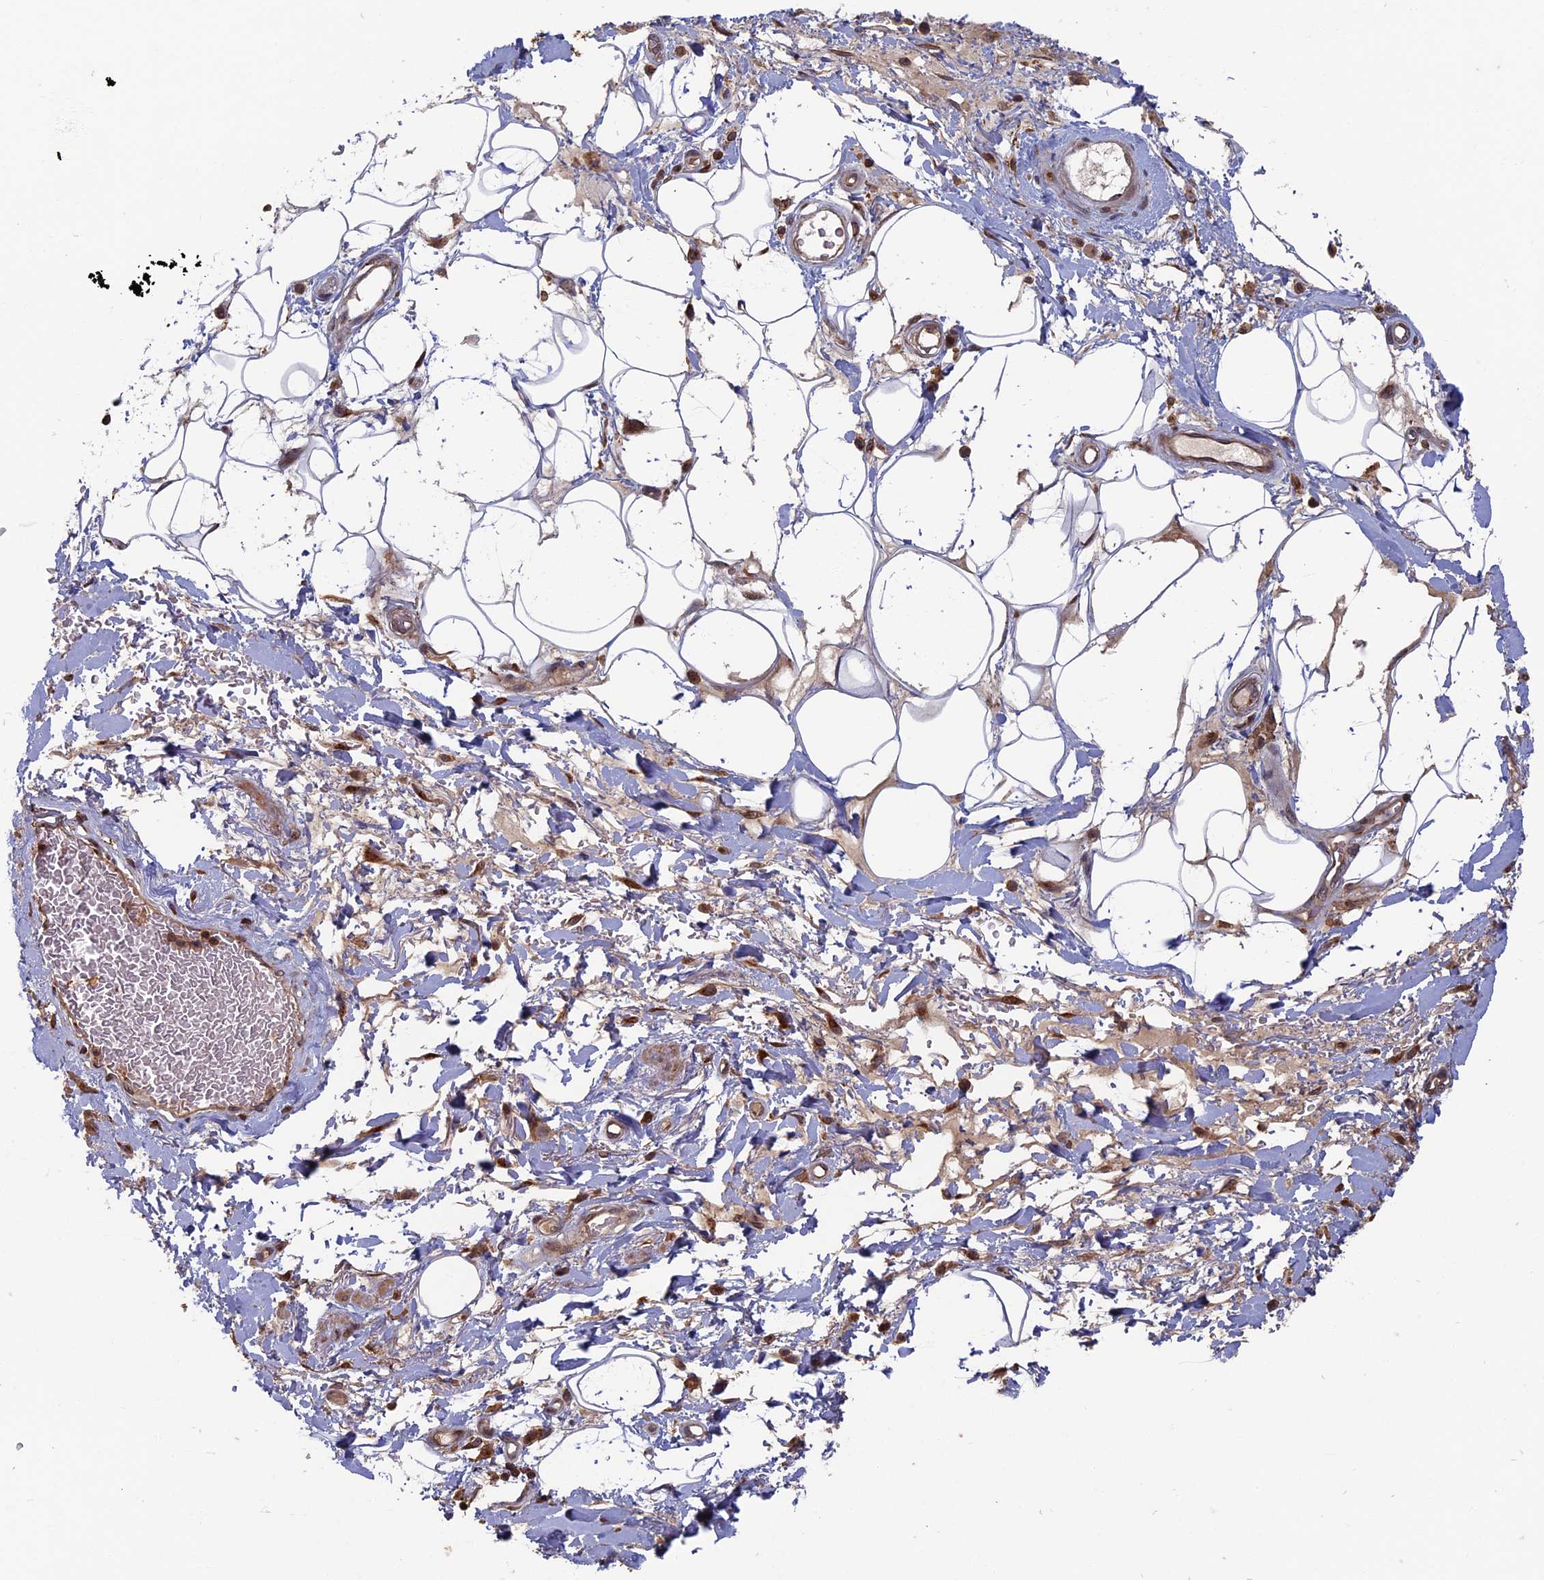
{"staining": {"intensity": "moderate", "quantity": ">75%", "location": "nuclear"}, "tissue": "adipose tissue", "cell_type": "Adipocytes", "image_type": "normal", "snomed": [{"axis": "morphology", "description": "Normal tissue, NOS"}, {"axis": "morphology", "description": "Adenocarcinoma, NOS"}, {"axis": "topography", "description": "Rectum"}, {"axis": "topography", "description": "Vagina"}, {"axis": "topography", "description": "Peripheral nerve tissue"}], "caption": "A histopathology image of adipose tissue stained for a protein displays moderate nuclear brown staining in adipocytes.", "gene": "RASGRF1", "patient": {"sex": "female", "age": 71}}